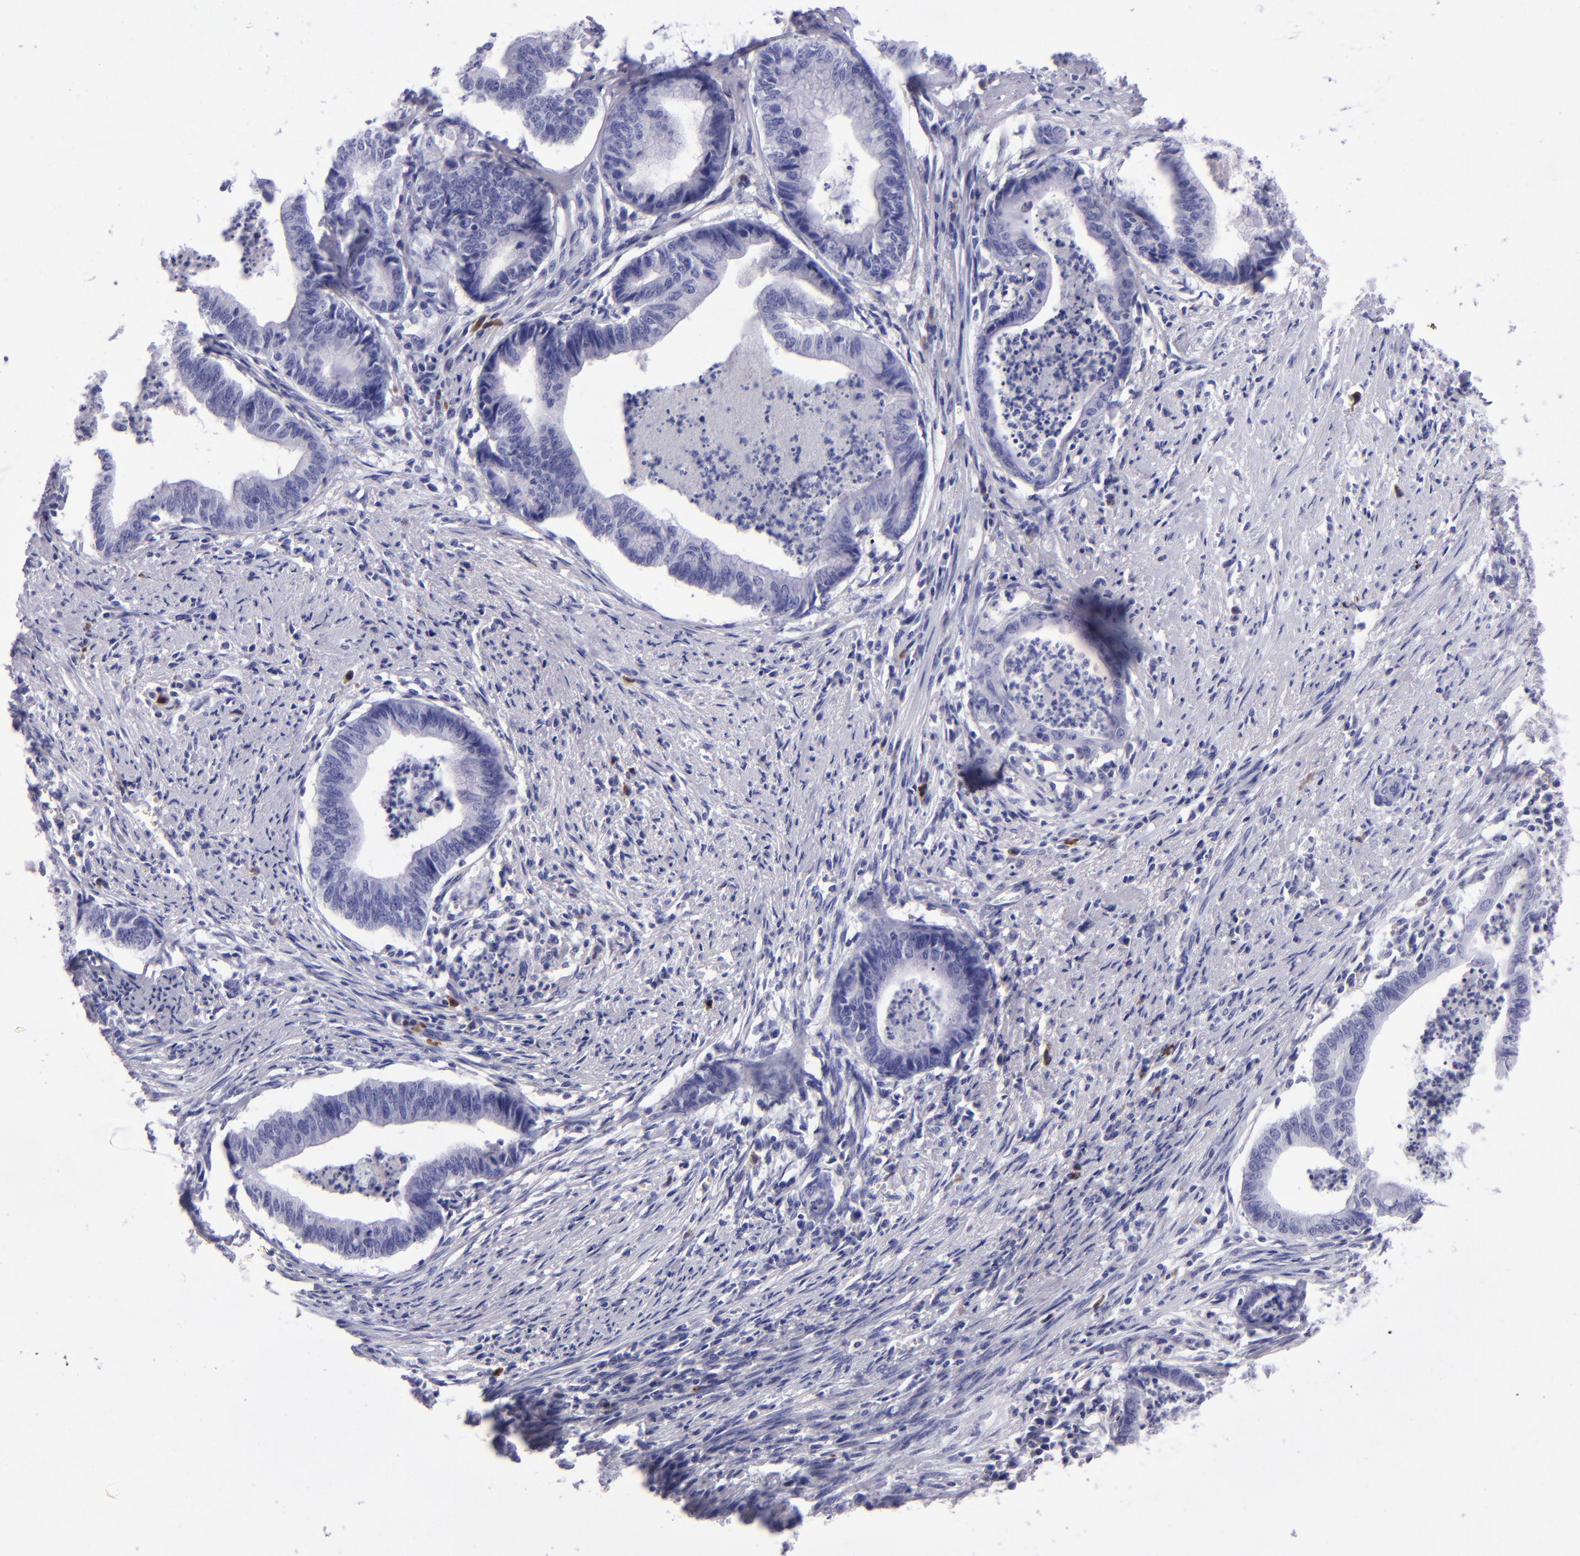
{"staining": {"intensity": "negative", "quantity": "none", "location": "none"}, "tissue": "endometrial cancer", "cell_type": "Tumor cells", "image_type": "cancer", "snomed": [{"axis": "morphology", "description": "Necrosis, NOS"}, {"axis": "morphology", "description": "Adenocarcinoma, NOS"}, {"axis": "topography", "description": "Endometrium"}], "caption": "IHC of human adenocarcinoma (endometrial) displays no staining in tumor cells.", "gene": "TYRP1", "patient": {"sex": "female", "age": 79}}